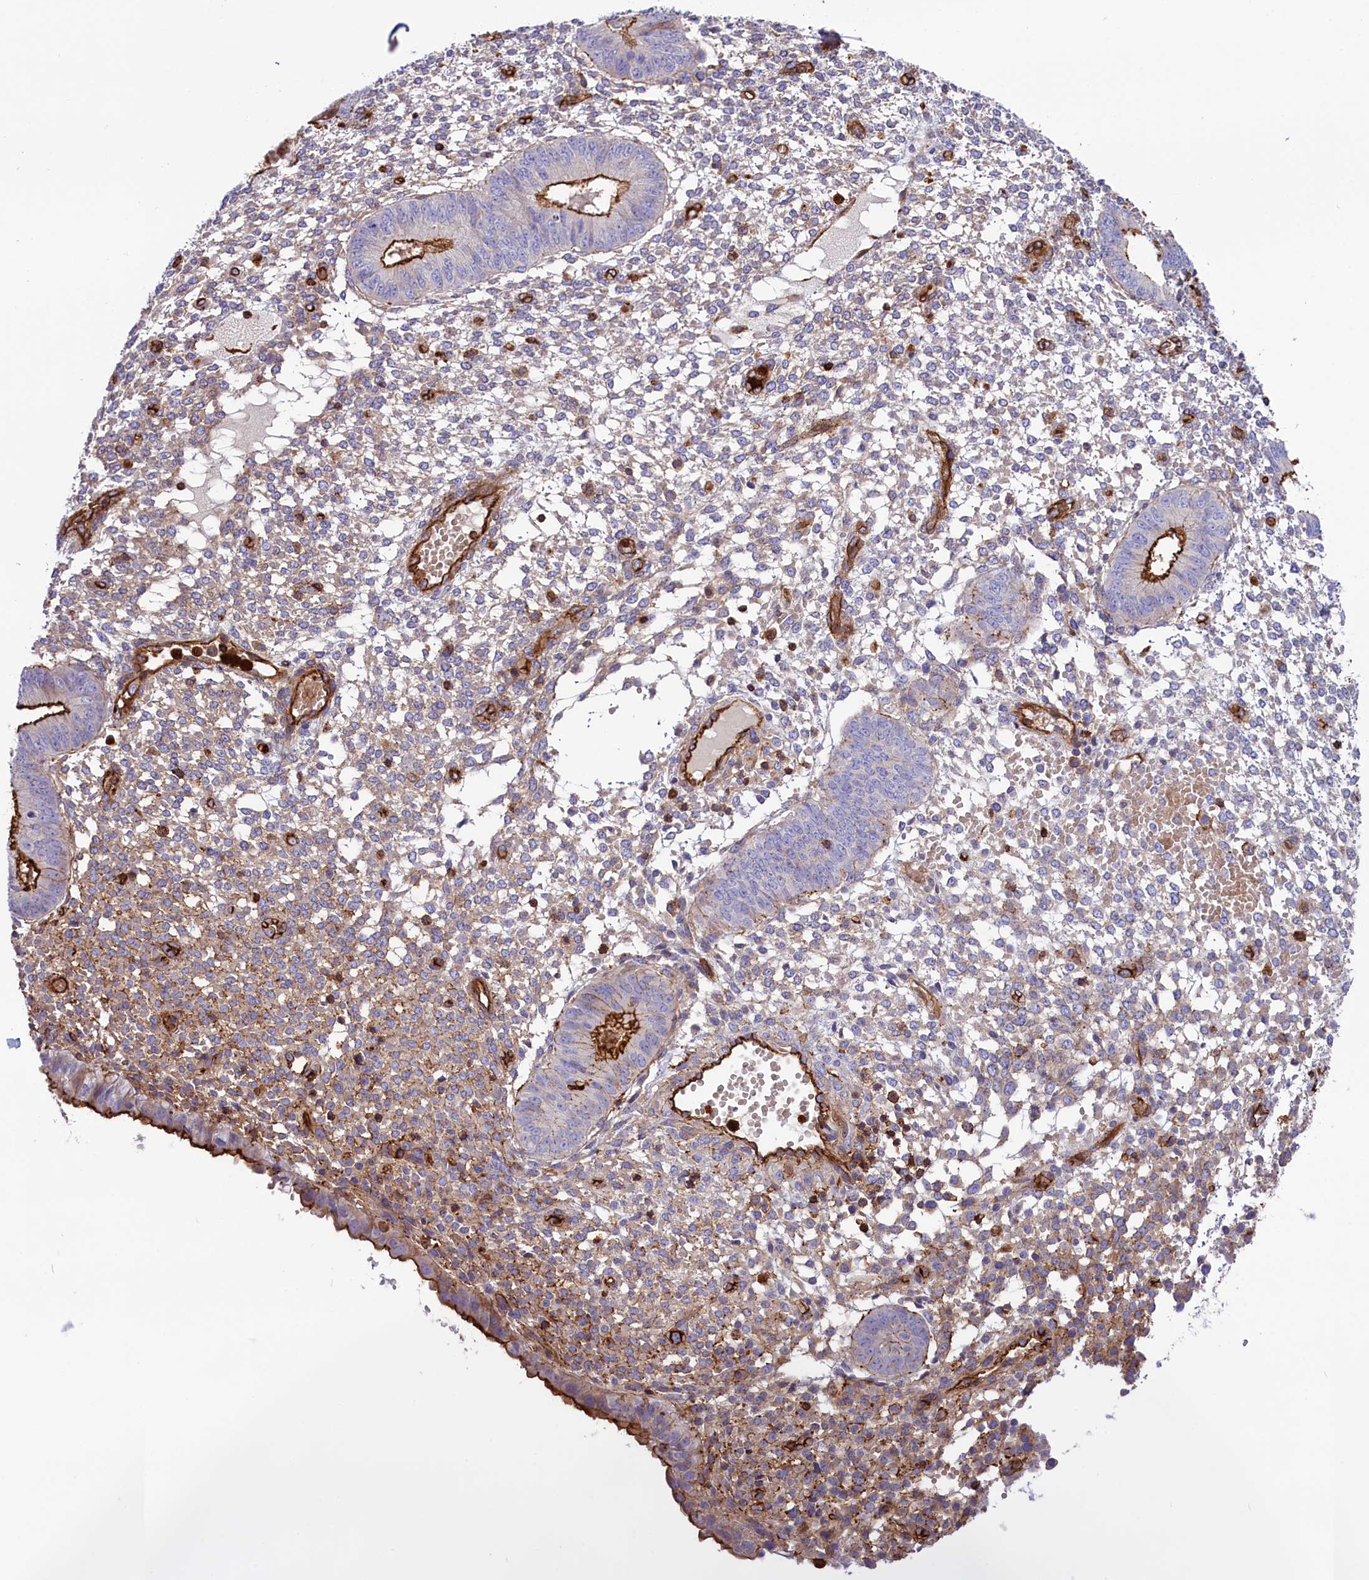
{"staining": {"intensity": "weak", "quantity": "<25%", "location": "cytoplasmic/membranous"}, "tissue": "endometrium", "cell_type": "Cells in endometrial stroma", "image_type": "normal", "snomed": [{"axis": "morphology", "description": "Normal tissue, NOS"}, {"axis": "topography", "description": "Endometrium"}], "caption": "Micrograph shows no protein staining in cells in endometrial stroma of benign endometrium. Brightfield microscopy of IHC stained with DAB (brown) and hematoxylin (blue), captured at high magnification.", "gene": "CD99L2", "patient": {"sex": "female", "age": 49}}